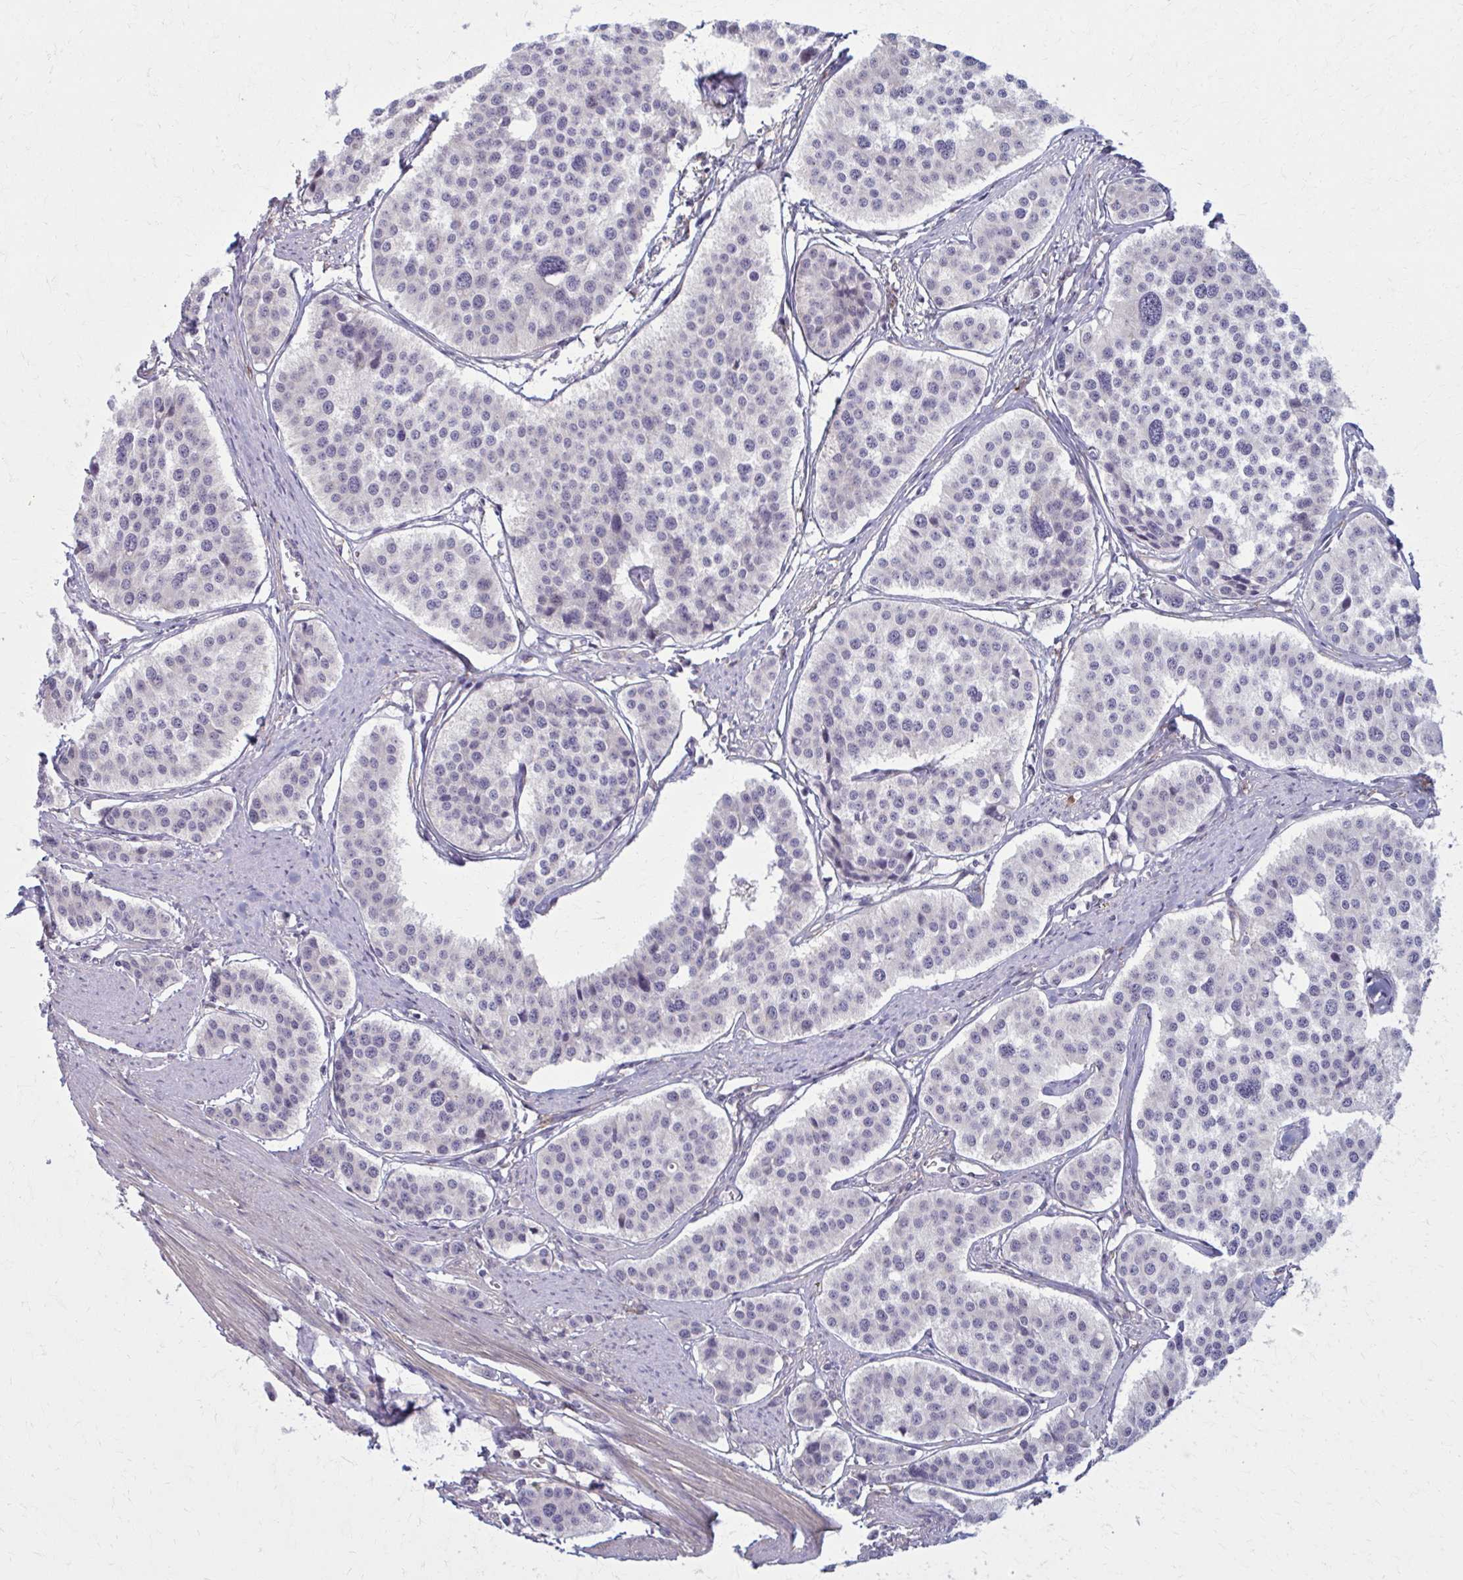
{"staining": {"intensity": "negative", "quantity": "none", "location": "none"}, "tissue": "carcinoid", "cell_type": "Tumor cells", "image_type": "cancer", "snomed": [{"axis": "morphology", "description": "Carcinoid, malignant, NOS"}, {"axis": "topography", "description": "Small intestine"}], "caption": "DAB (3,3'-diaminobenzidine) immunohistochemical staining of malignant carcinoid reveals no significant positivity in tumor cells.", "gene": "NUMBL", "patient": {"sex": "male", "age": 60}}